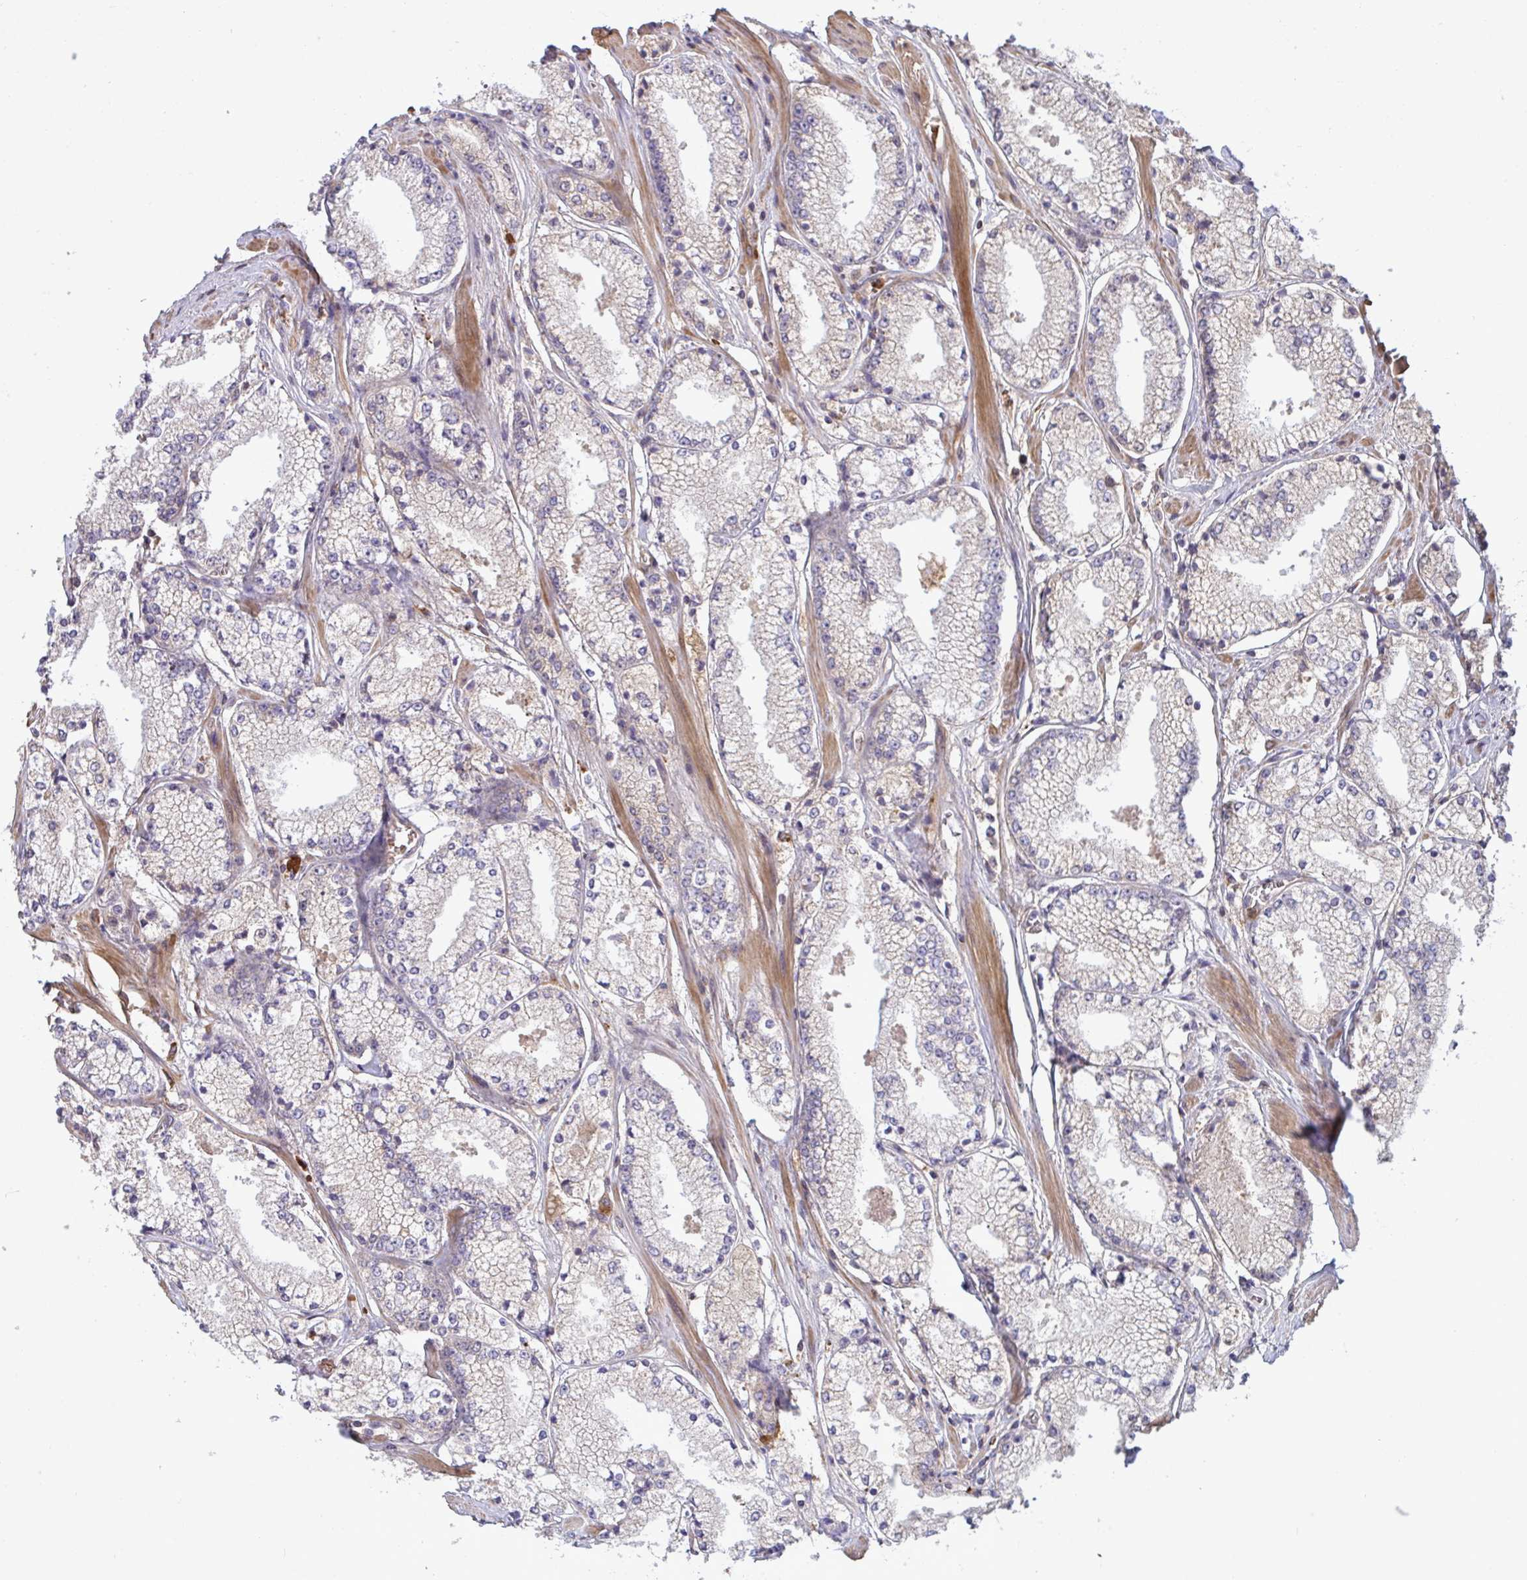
{"staining": {"intensity": "negative", "quantity": "none", "location": "none"}, "tissue": "prostate cancer", "cell_type": "Tumor cells", "image_type": "cancer", "snomed": [{"axis": "morphology", "description": "Adenocarcinoma, High grade"}, {"axis": "topography", "description": "Prostate"}], "caption": "A high-resolution micrograph shows immunohistochemistry (IHC) staining of prostate cancer (high-grade adenocarcinoma), which demonstrates no significant staining in tumor cells.", "gene": "IL1R1", "patient": {"sex": "male", "age": 63}}